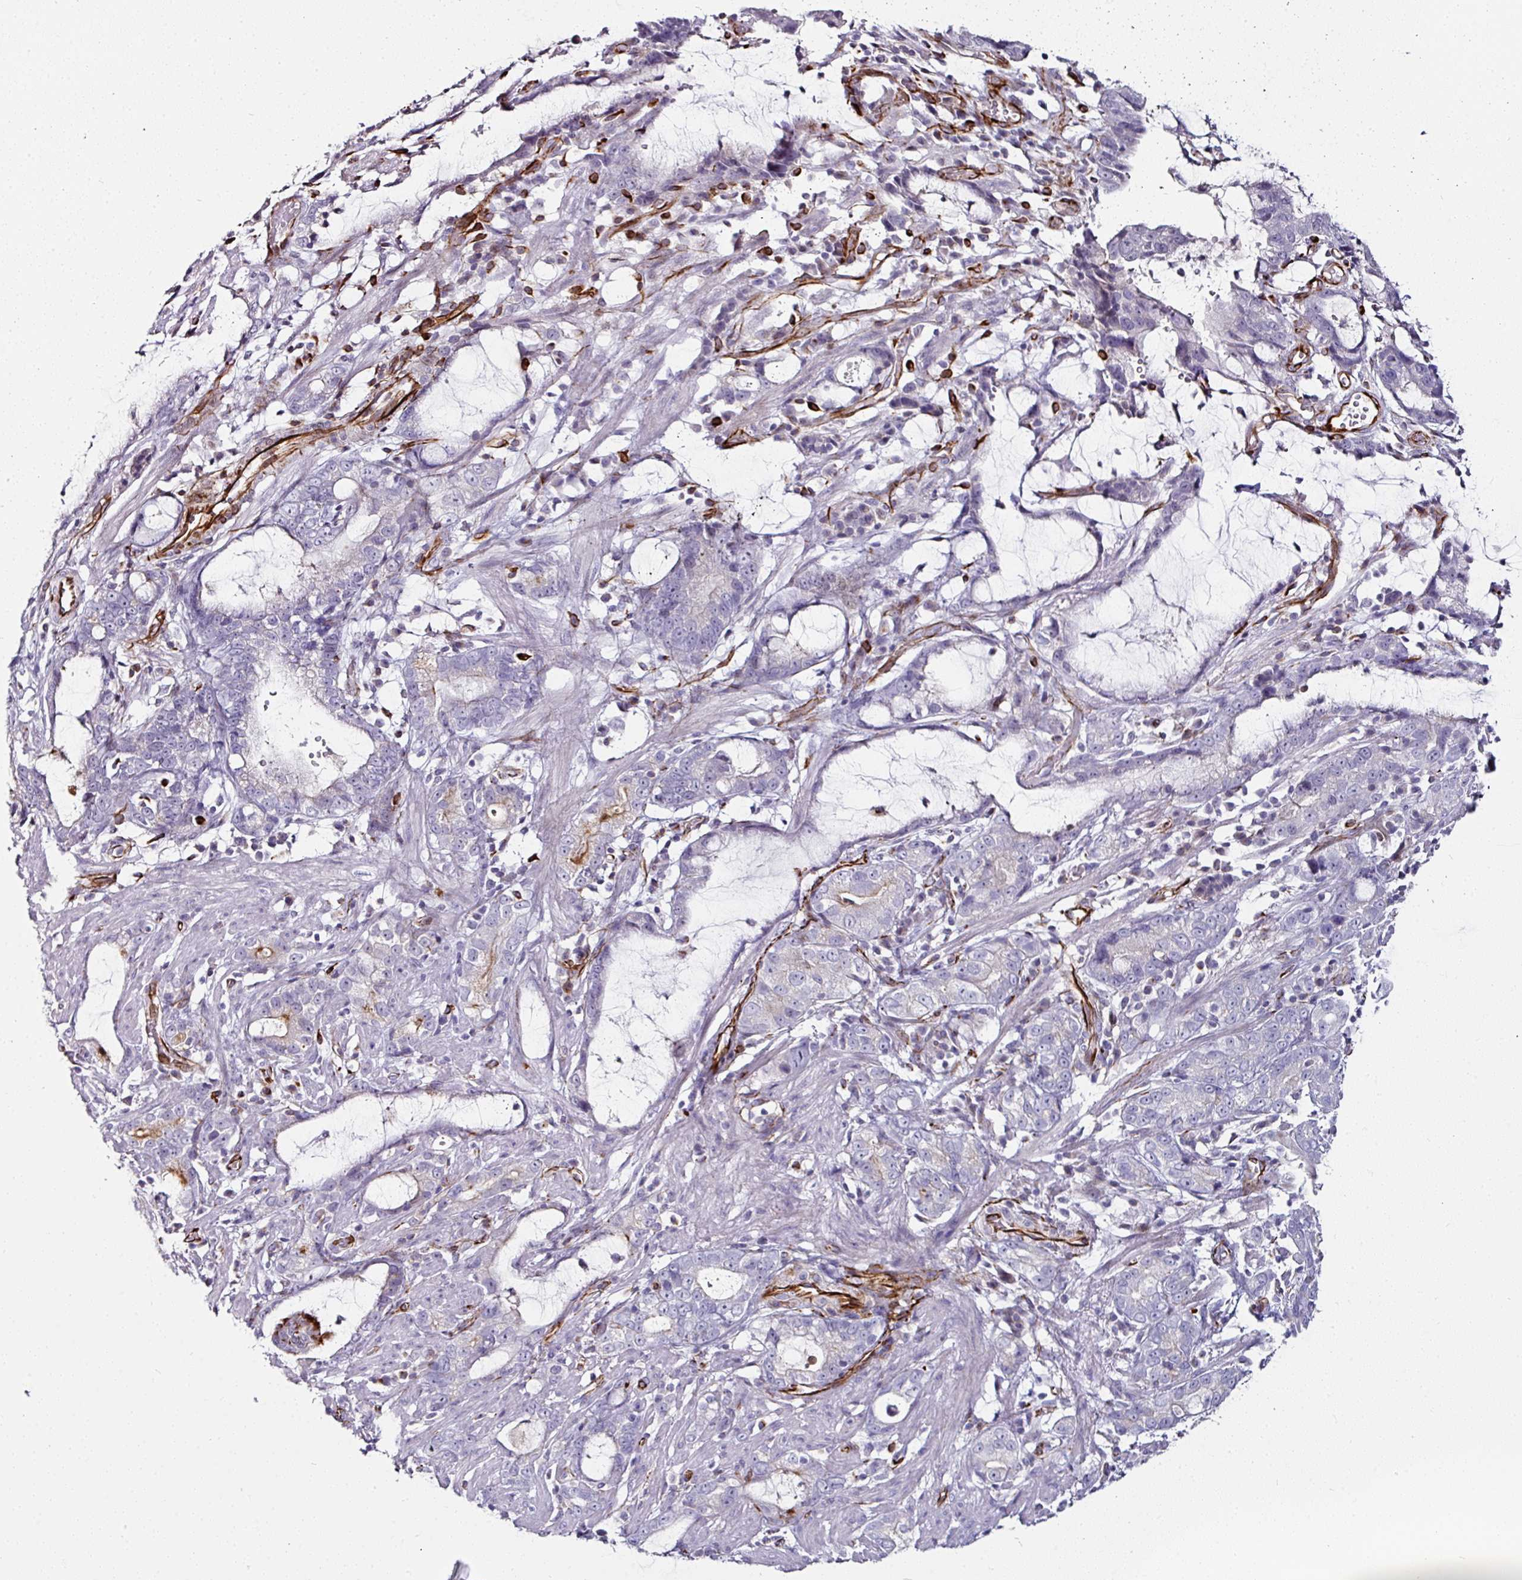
{"staining": {"intensity": "negative", "quantity": "none", "location": "none"}, "tissue": "stomach cancer", "cell_type": "Tumor cells", "image_type": "cancer", "snomed": [{"axis": "morphology", "description": "Adenocarcinoma, NOS"}, {"axis": "topography", "description": "Stomach"}], "caption": "Human stomach cancer (adenocarcinoma) stained for a protein using immunohistochemistry demonstrates no expression in tumor cells.", "gene": "TMPRSS9", "patient": {"sex": "male", "age": 55}}